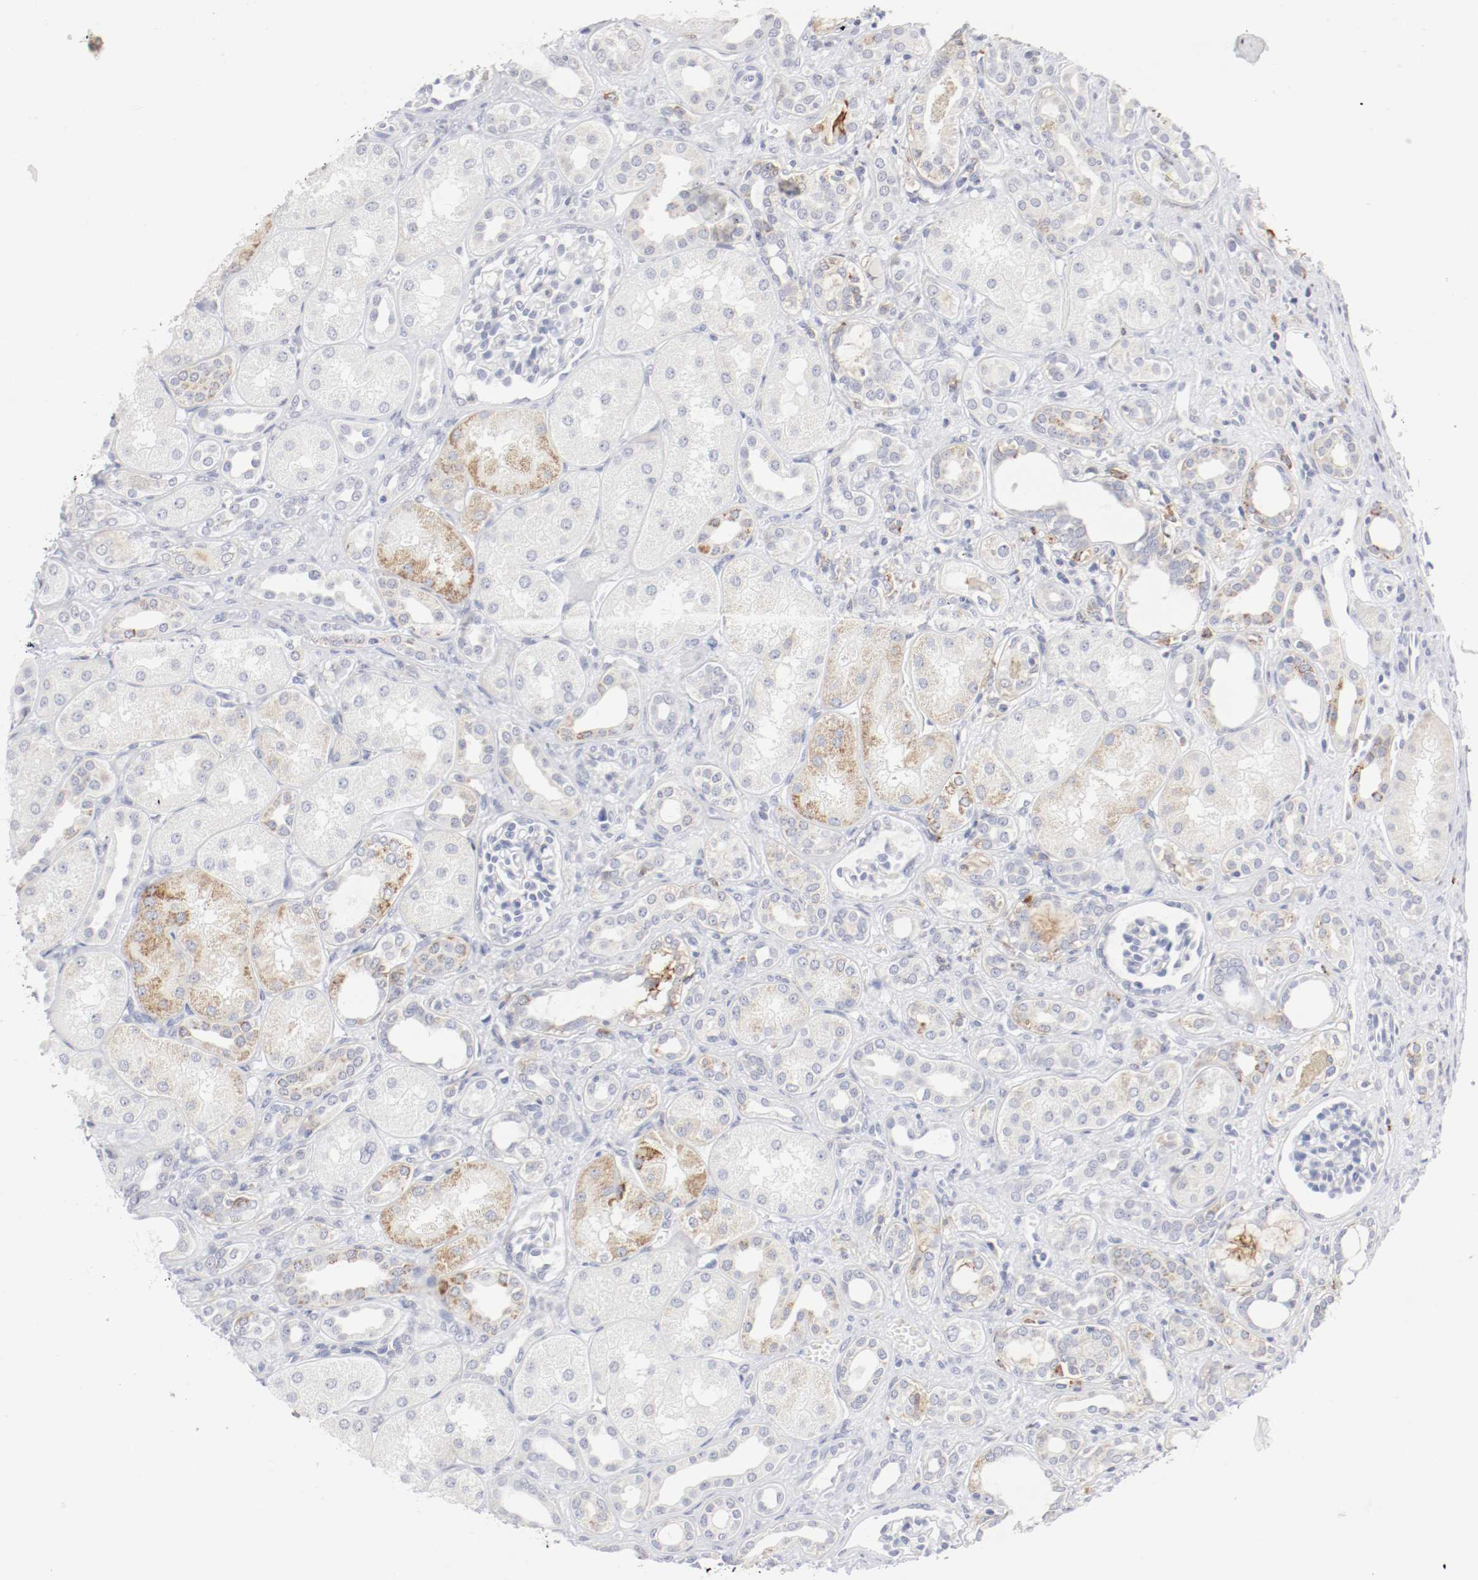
{"staining": {"intensity": "negative", "quantity": "none", "location": "none"}, "tissue": "kidney", "cell_type": "Cells in glomeruli", "image_type": "normal", "snomed": [{"axis": "morphology", "description": "Normal tissue, NOS"}, {"axis": "topography", "description": "Kidney"}], "caption": "Protein analysis of unremarkable kidney exhibits no significant expression in cells in glomeruli.", "gene": "ITGAX", "patient": {"sex": "male", "age": 7}}